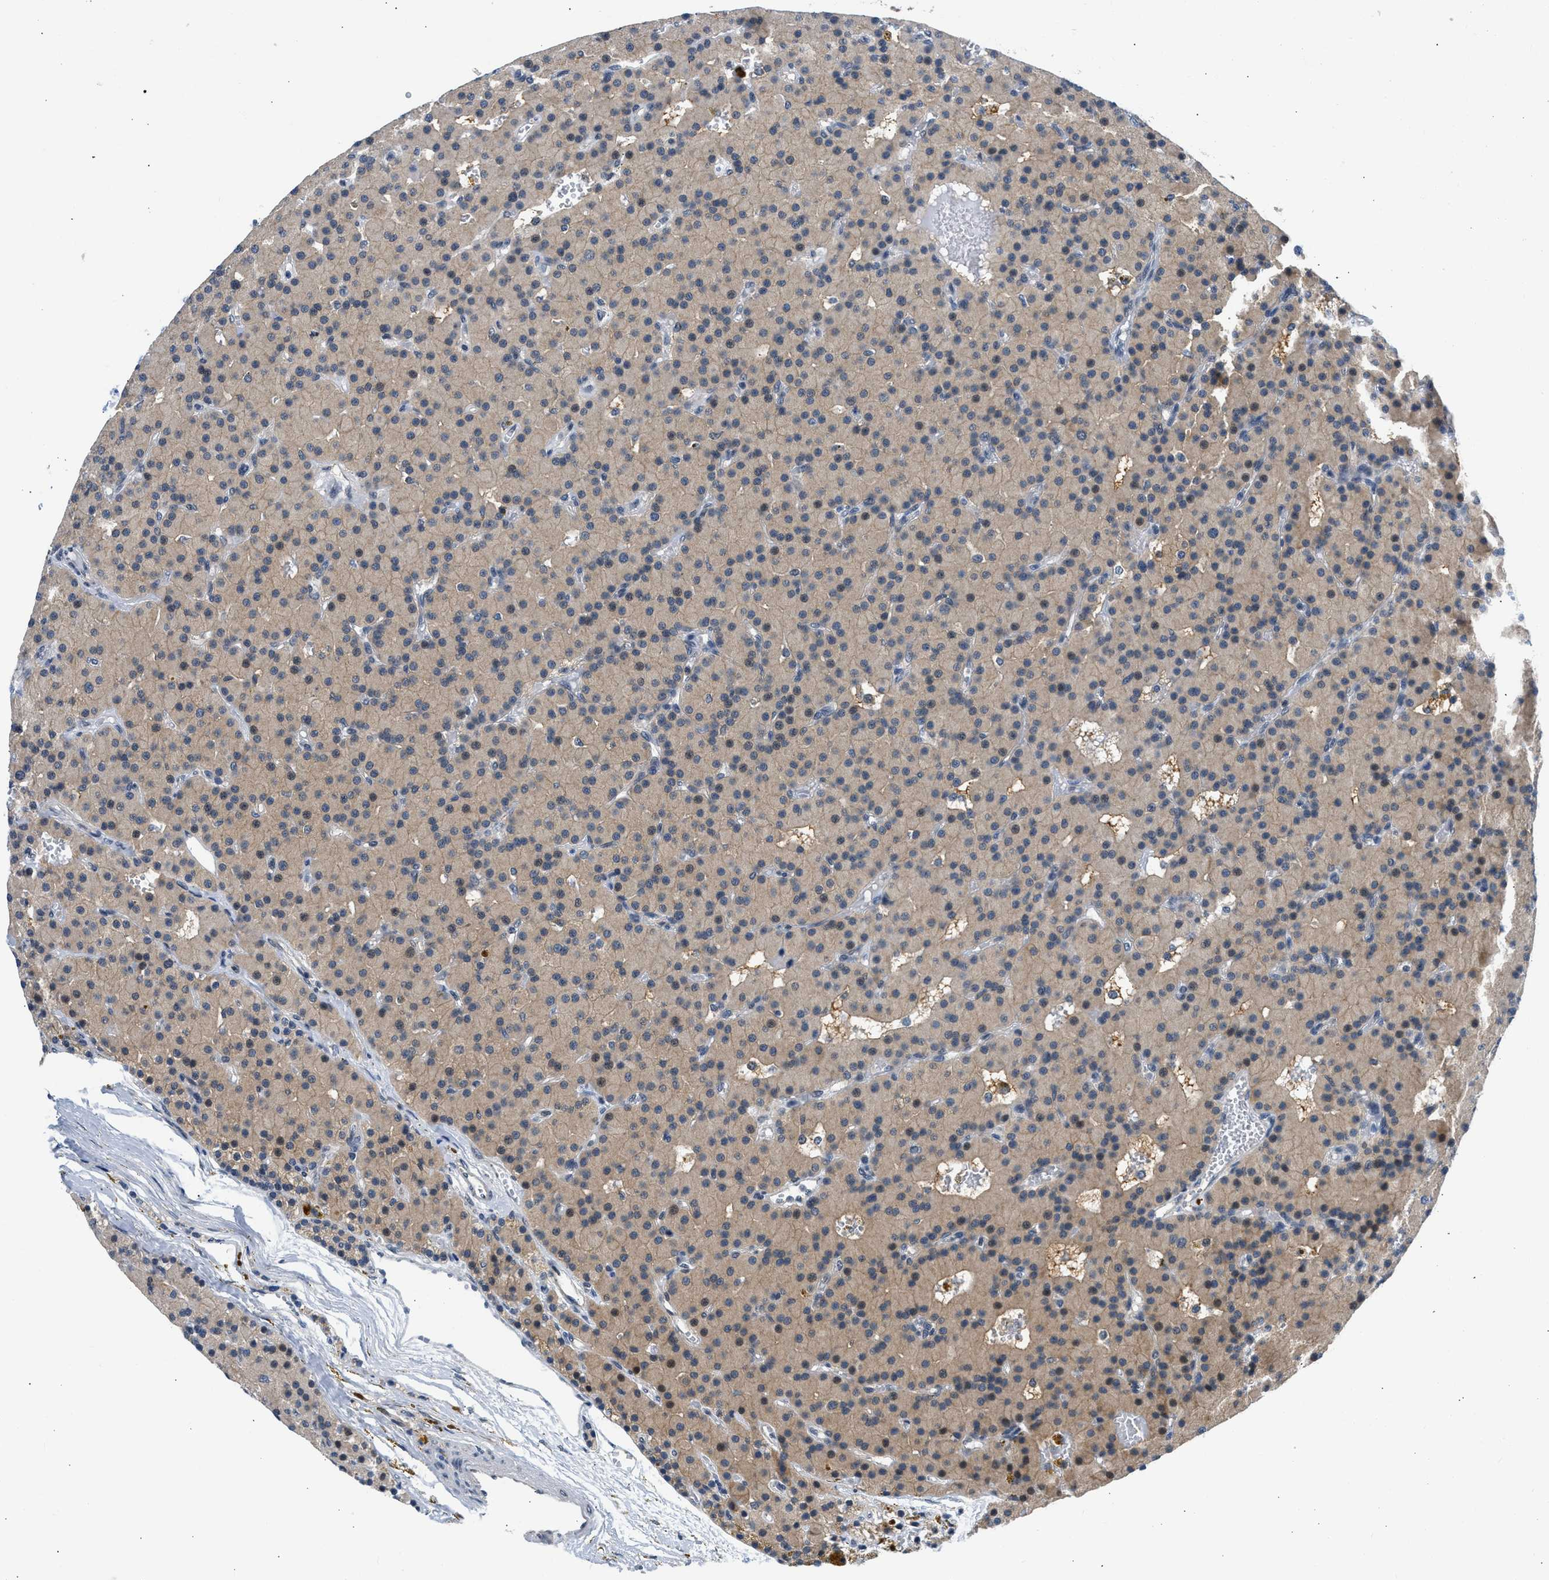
{"staining": {"intensity": "moderate", "quantity": "<25%", "location": "nuclear"}, "tissue": "parathyroid gland", "cell_type": "Glandular cells", "image_type": "normal", "snomed": [{"axis": "morphology", "description": "Normal tissue, NOS"}, {"axis": "morphology", "description": "Adenoma, NOS"}, {"axis": "topography", "description": "Parathyroid gland"}], "caption": "Immunohistochemistry (IHC) (DAB) staining of normal human parathyroid gland reveals moderate nuclear protein positivity in approximately <25% of glandular cells.", "gene": "OLIG3", "patient": {"sex": "male", "age": 75}}